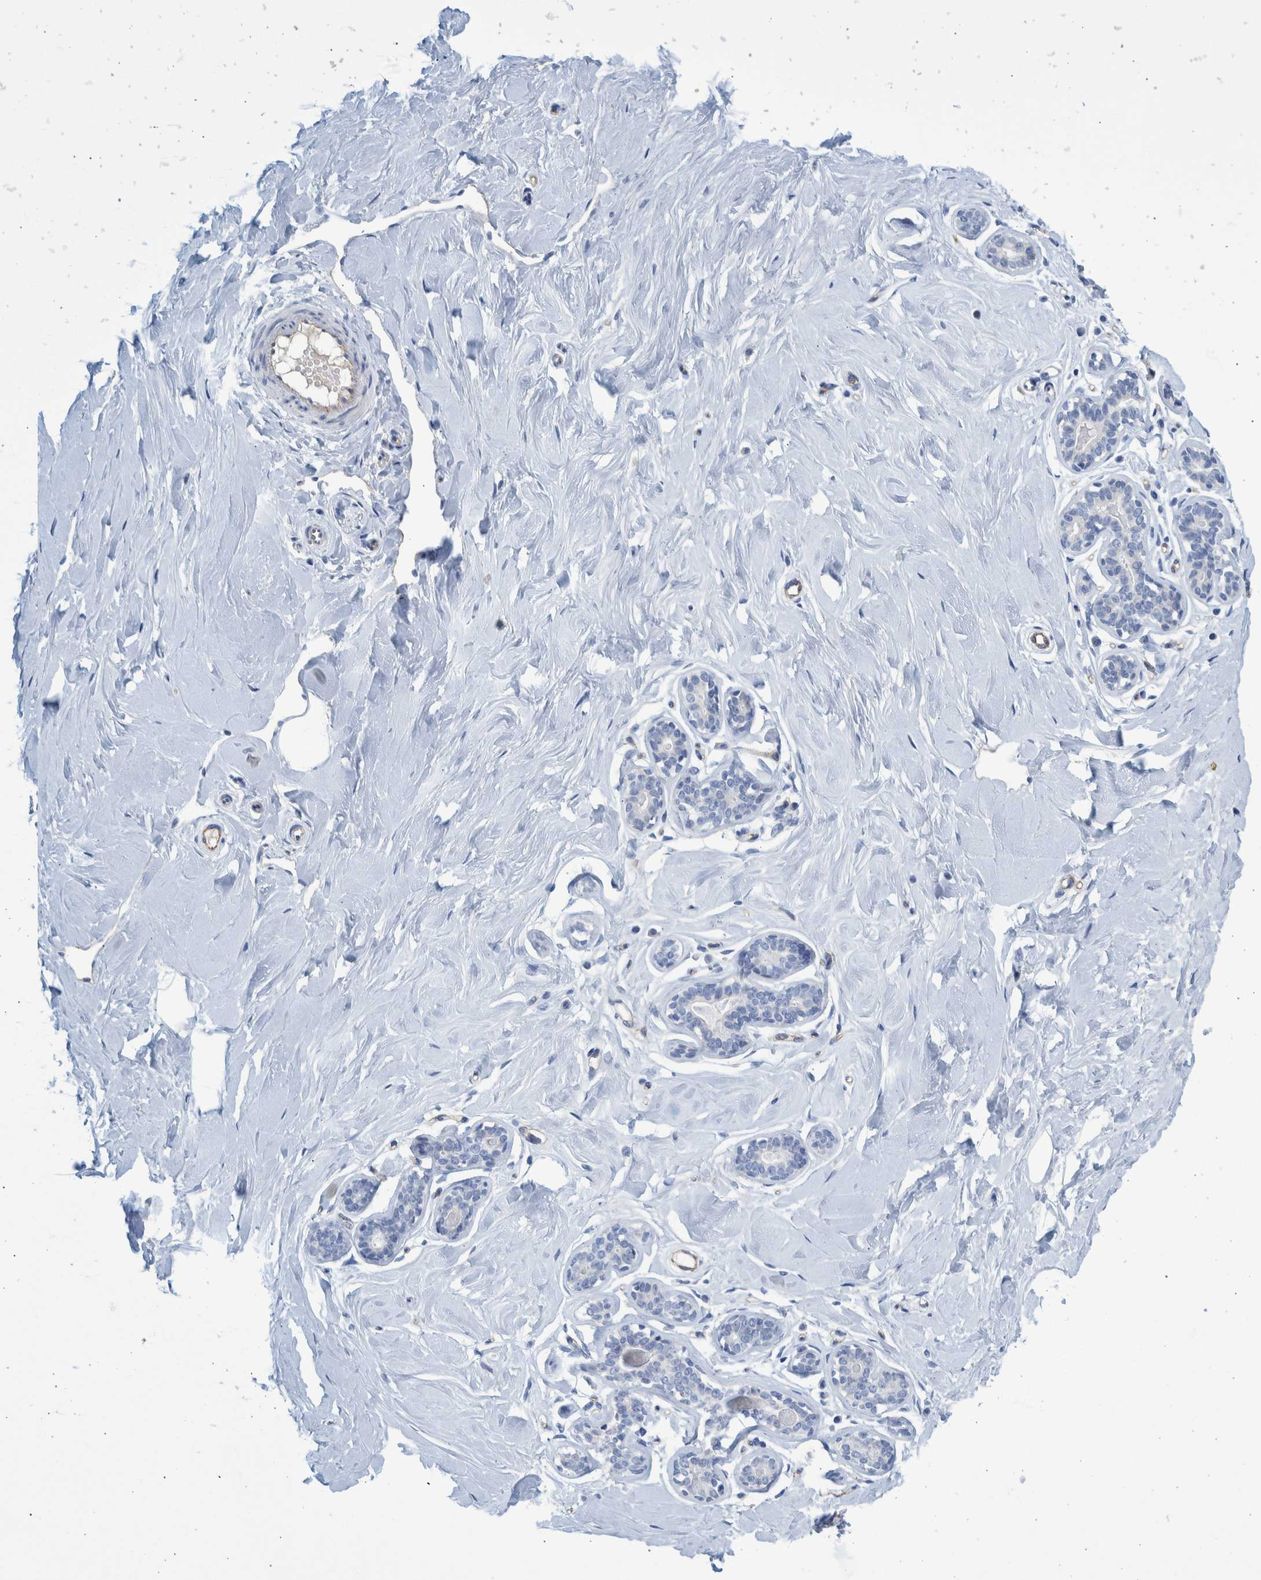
{"staining": {"intensity": "negative", "quantity": "none", "location": "none"}, "tissue": "breast", "cell_type": "Adipocytes", "image_type": "normal", "snomed": [{"axis": "morphology", "description": "Normal tissue, NOS"}, {"axis": "topography", "description": "Breast"}], "caption": "IHC of unremarkable human breast shows no staining in adipocytes.", "gene": "SLC34A3", "patient": {"sex": "female", "age": 23}}